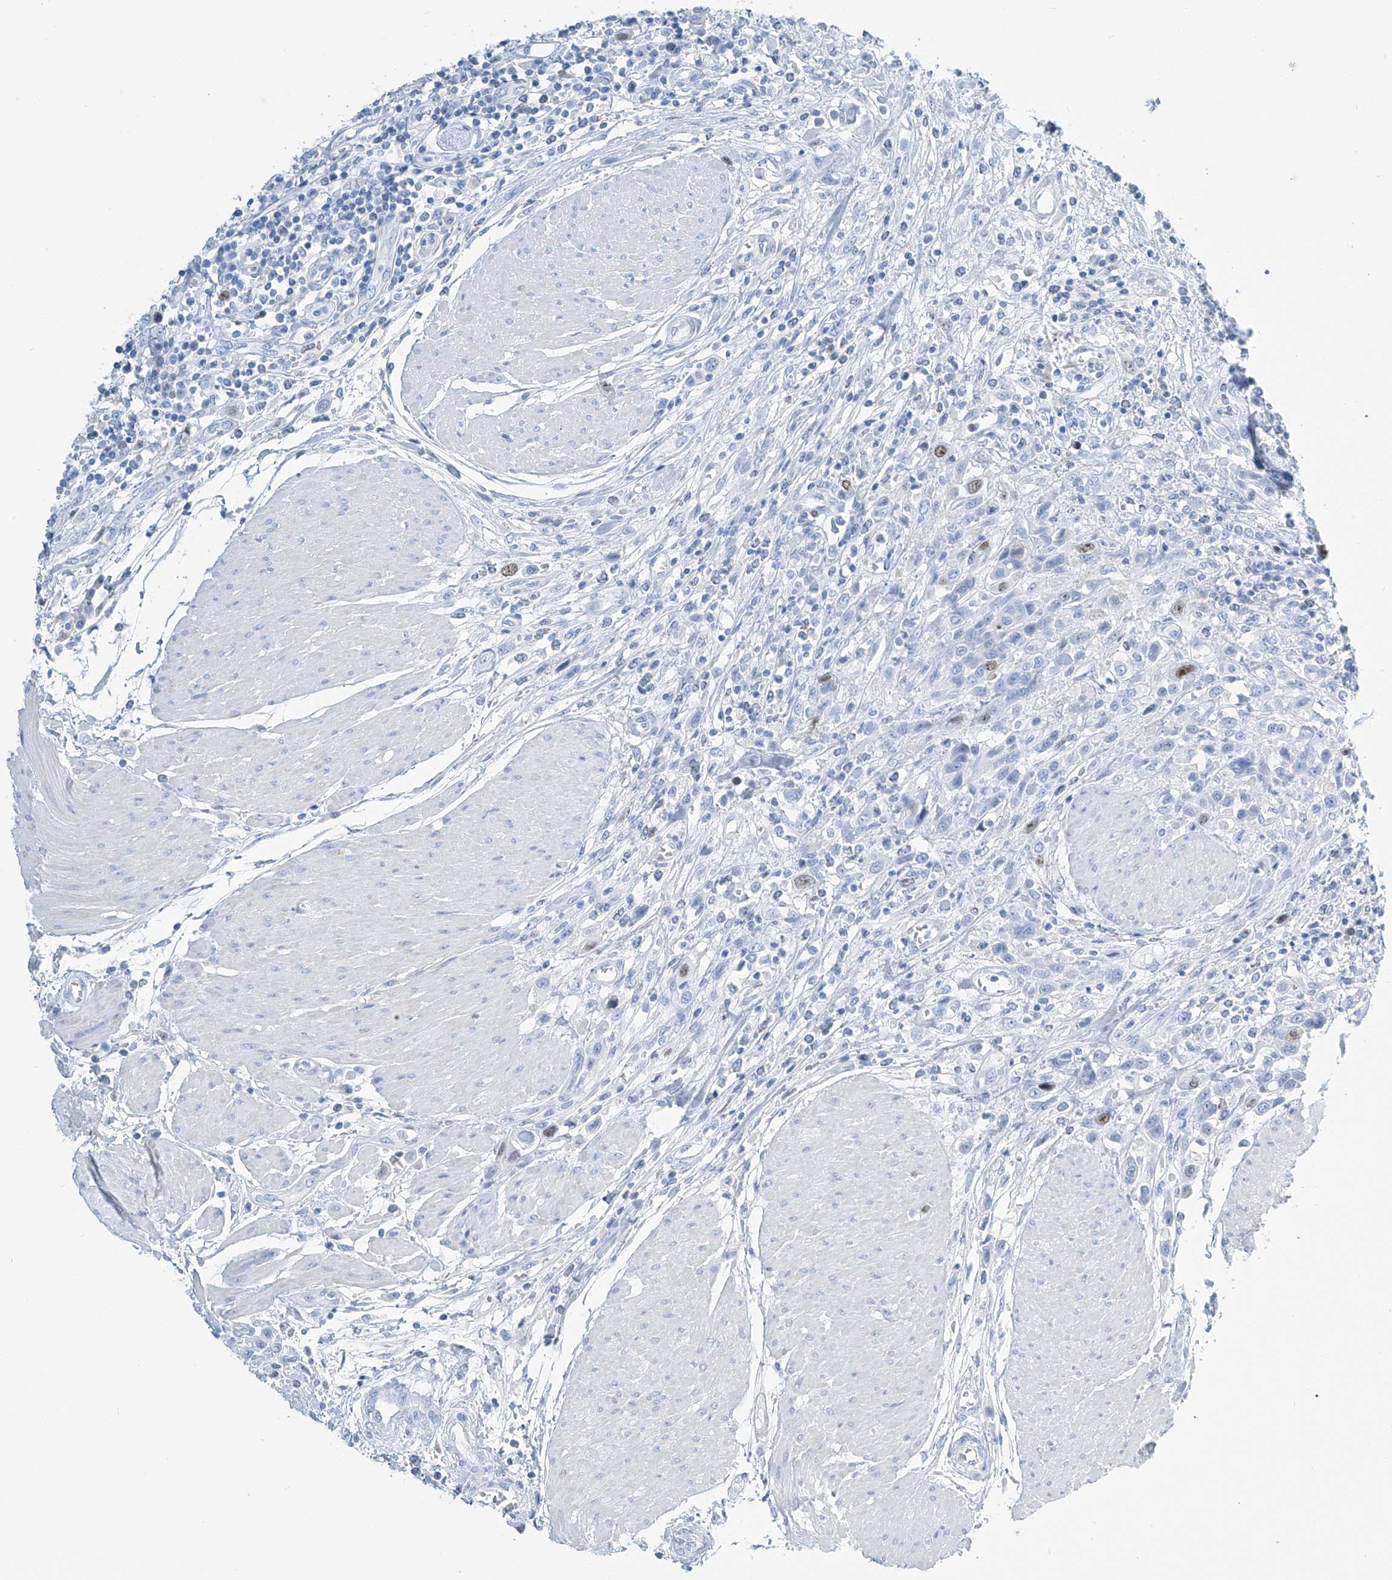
{"staining": {"intensity": "weak", "quantity": "<25%", "location": "nuclear"}, "tissue": "urothelial cancer", "cell_type": "Tumor cells", "image_type": "cancer", "snomed": [{"axis": "morphology", "description": "Urothelial carcinoma, High grade"}, {"axis": "topography", "description": "Urinary bladder"}], "caption": "Immunohistochemical staining of human urothelial cancer reveals no significant positivity in tumor cells.", "gene": "SGO2", "patient": {"sex": "male", "age": 50}}